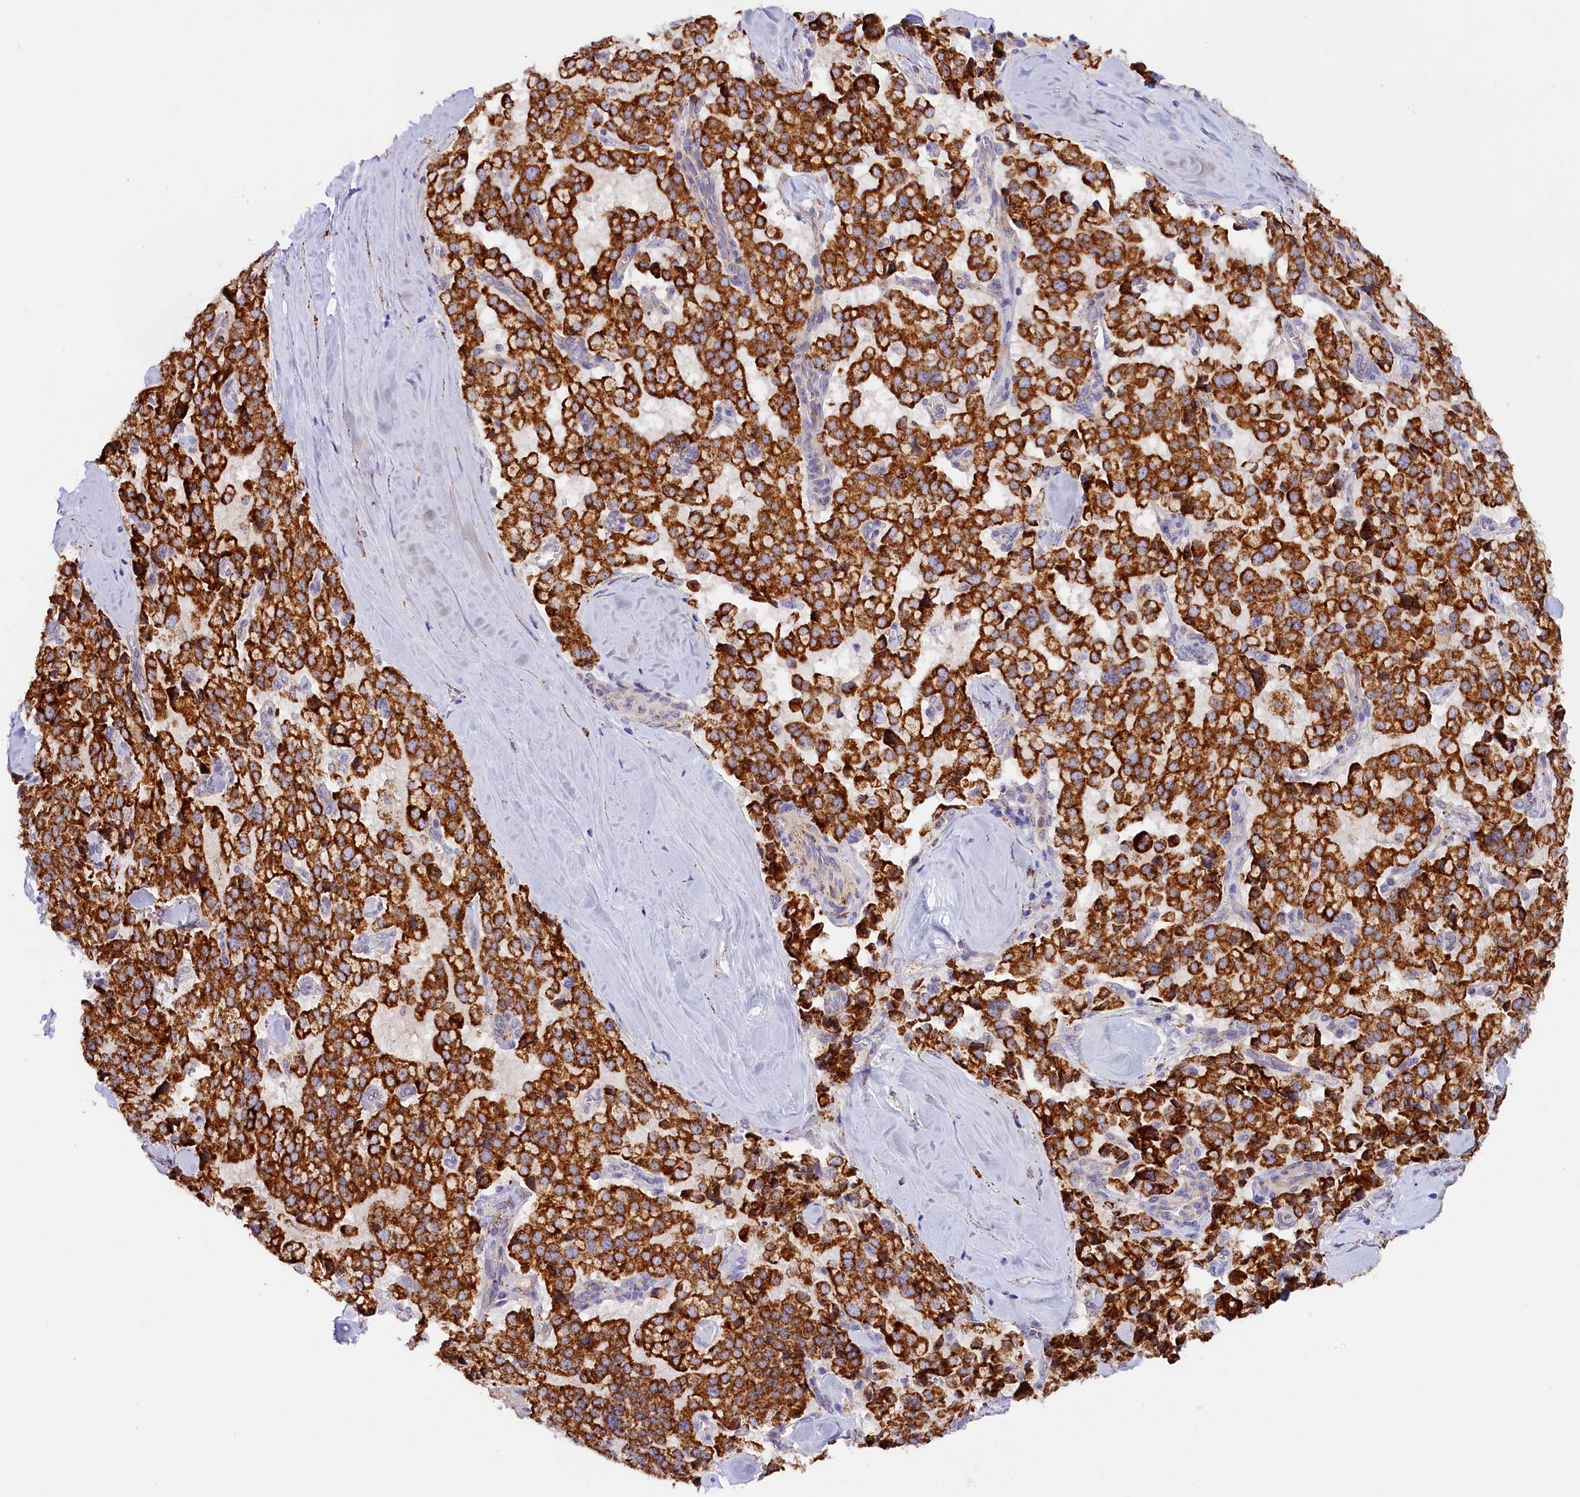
{"staining": {"intensity": "strong", "quantity": ">75%", "location": "cytoplasmic/membranous"}, "tissue": "pancreatic cancer", "cell_type": "Tumor cells", "image_type": "cancer", "snomed": [{"axis": "morphology", "description": "Adenocarcinoma, NOS"}, {"axis": "topography", "description": "Pancreas"}], "caption": "Protein staining shows strong cytoplasmic/membranous positivity in approximately >75% of tumor cells in adenocarcinoma (pancreatic).", "gene": "AKTIP", "patient": {"sex": "male", "age": 65}}